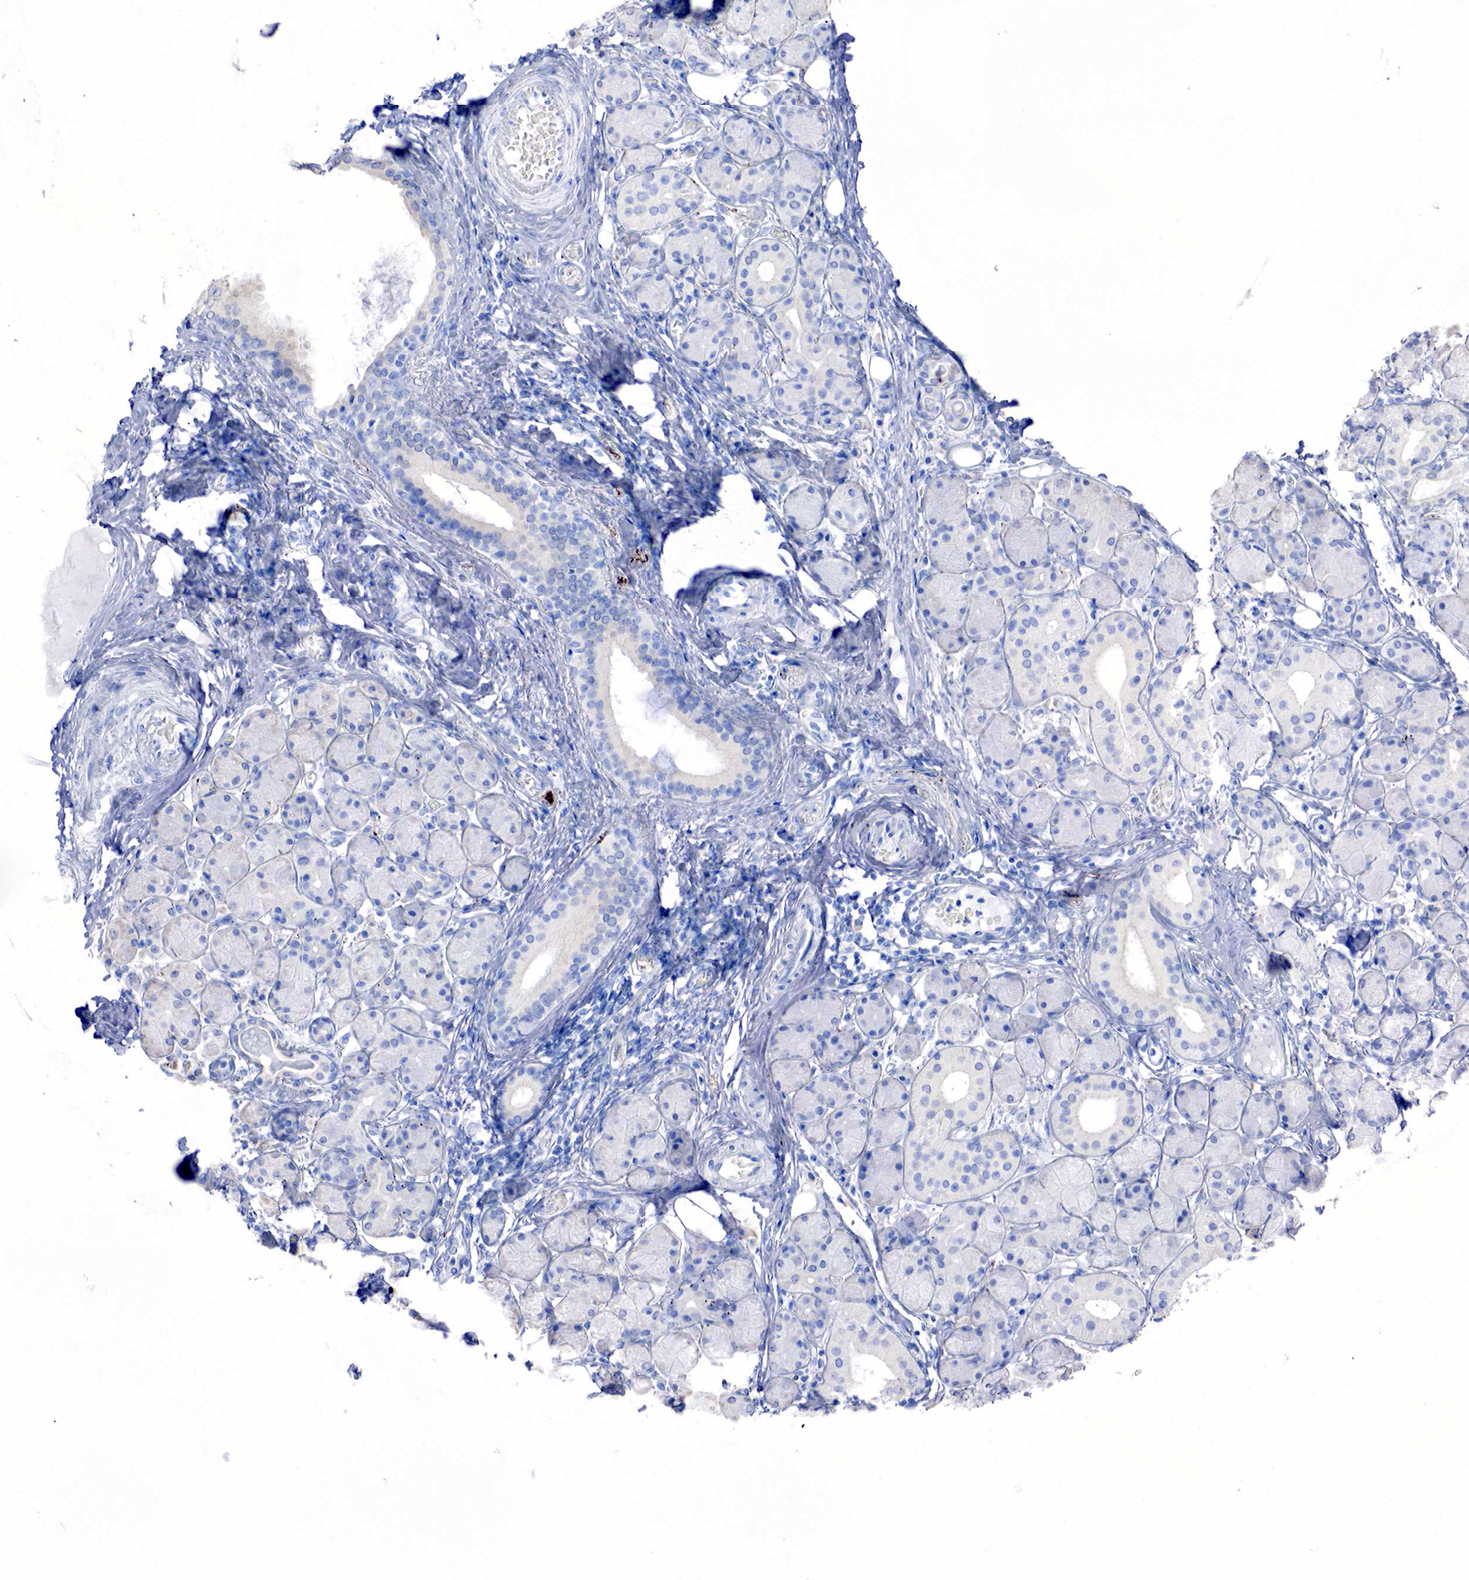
{"staining": {"intensity": "negative", "quantity": "none", "location": "none"}, "tissue": "salivary gland", "cell_type": "Glandular cells", "image_type": "normal", "snomed": [{"axis": "morphology", "description": "Normal tissue, NOS"}, {"axis": "topography", "description": "Salivary gland"}, {"axis": "topography", "description": "Peripheral nerve tissue"}], "caption": "The photomicrograph demonstrates no significant positivity in glandular cells of salivary gland.", "gene": "CHGA", "patient": {"sex": "male", "age": 62}}